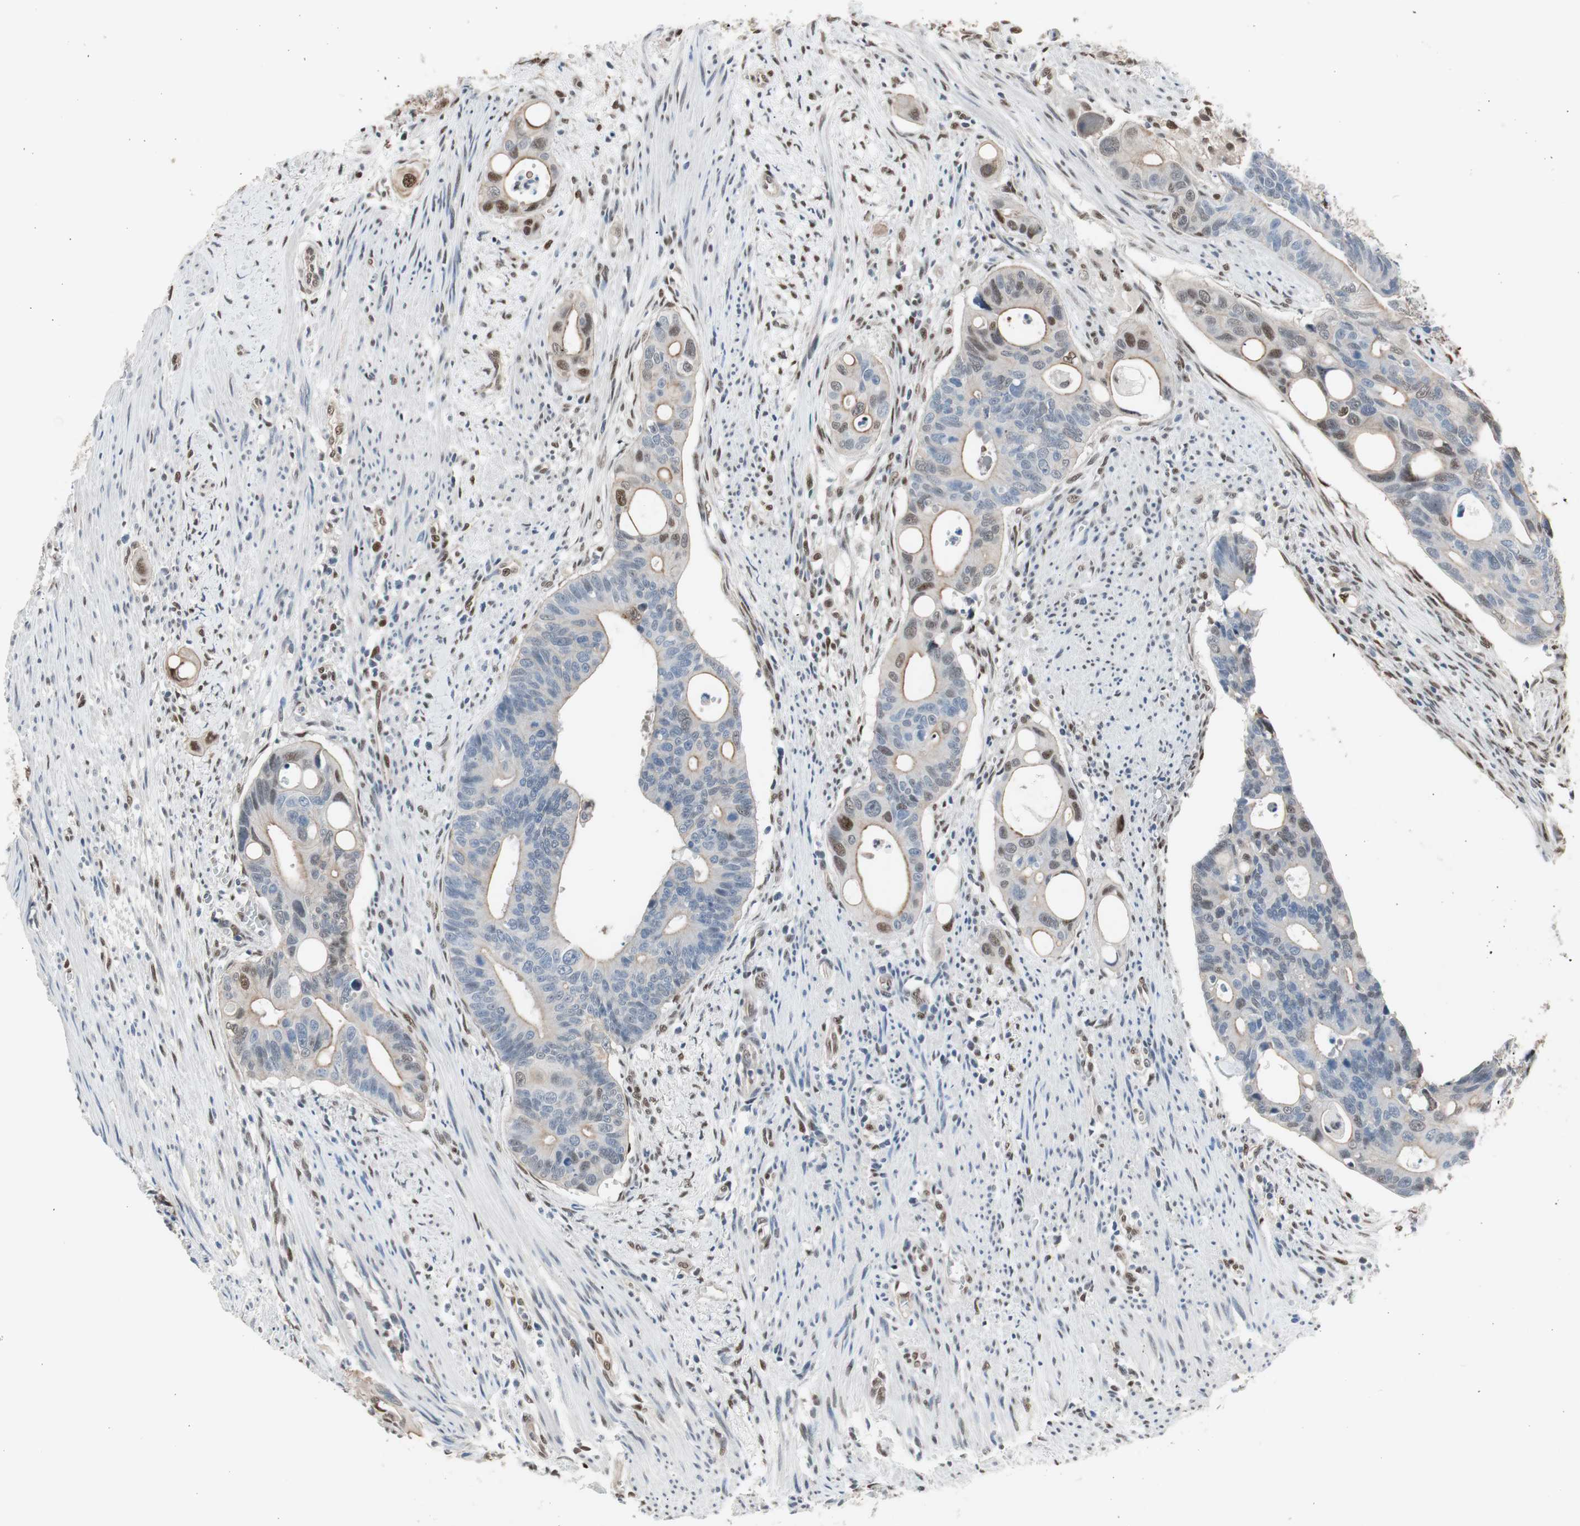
{"staining": {"intensity": "weak", "quantity": "<25%", "location": "cytoplasmic/membranous"}, "tissue": "colorectal cancer", "cell_type": "Tumor cells", "image_type": "cancer", "snomed": [{"axis": "morphology", "description": "Adenocarcinoma, NOS"}, {"axis": "topography", "description": "Colon"}], "caption": "Immunohistochemical staining of human adenocarcinoma (colorectal) shows no significant positivity in tumor cells.", "gene": "PML", "patient": {"sex": "female", "age": 57}}